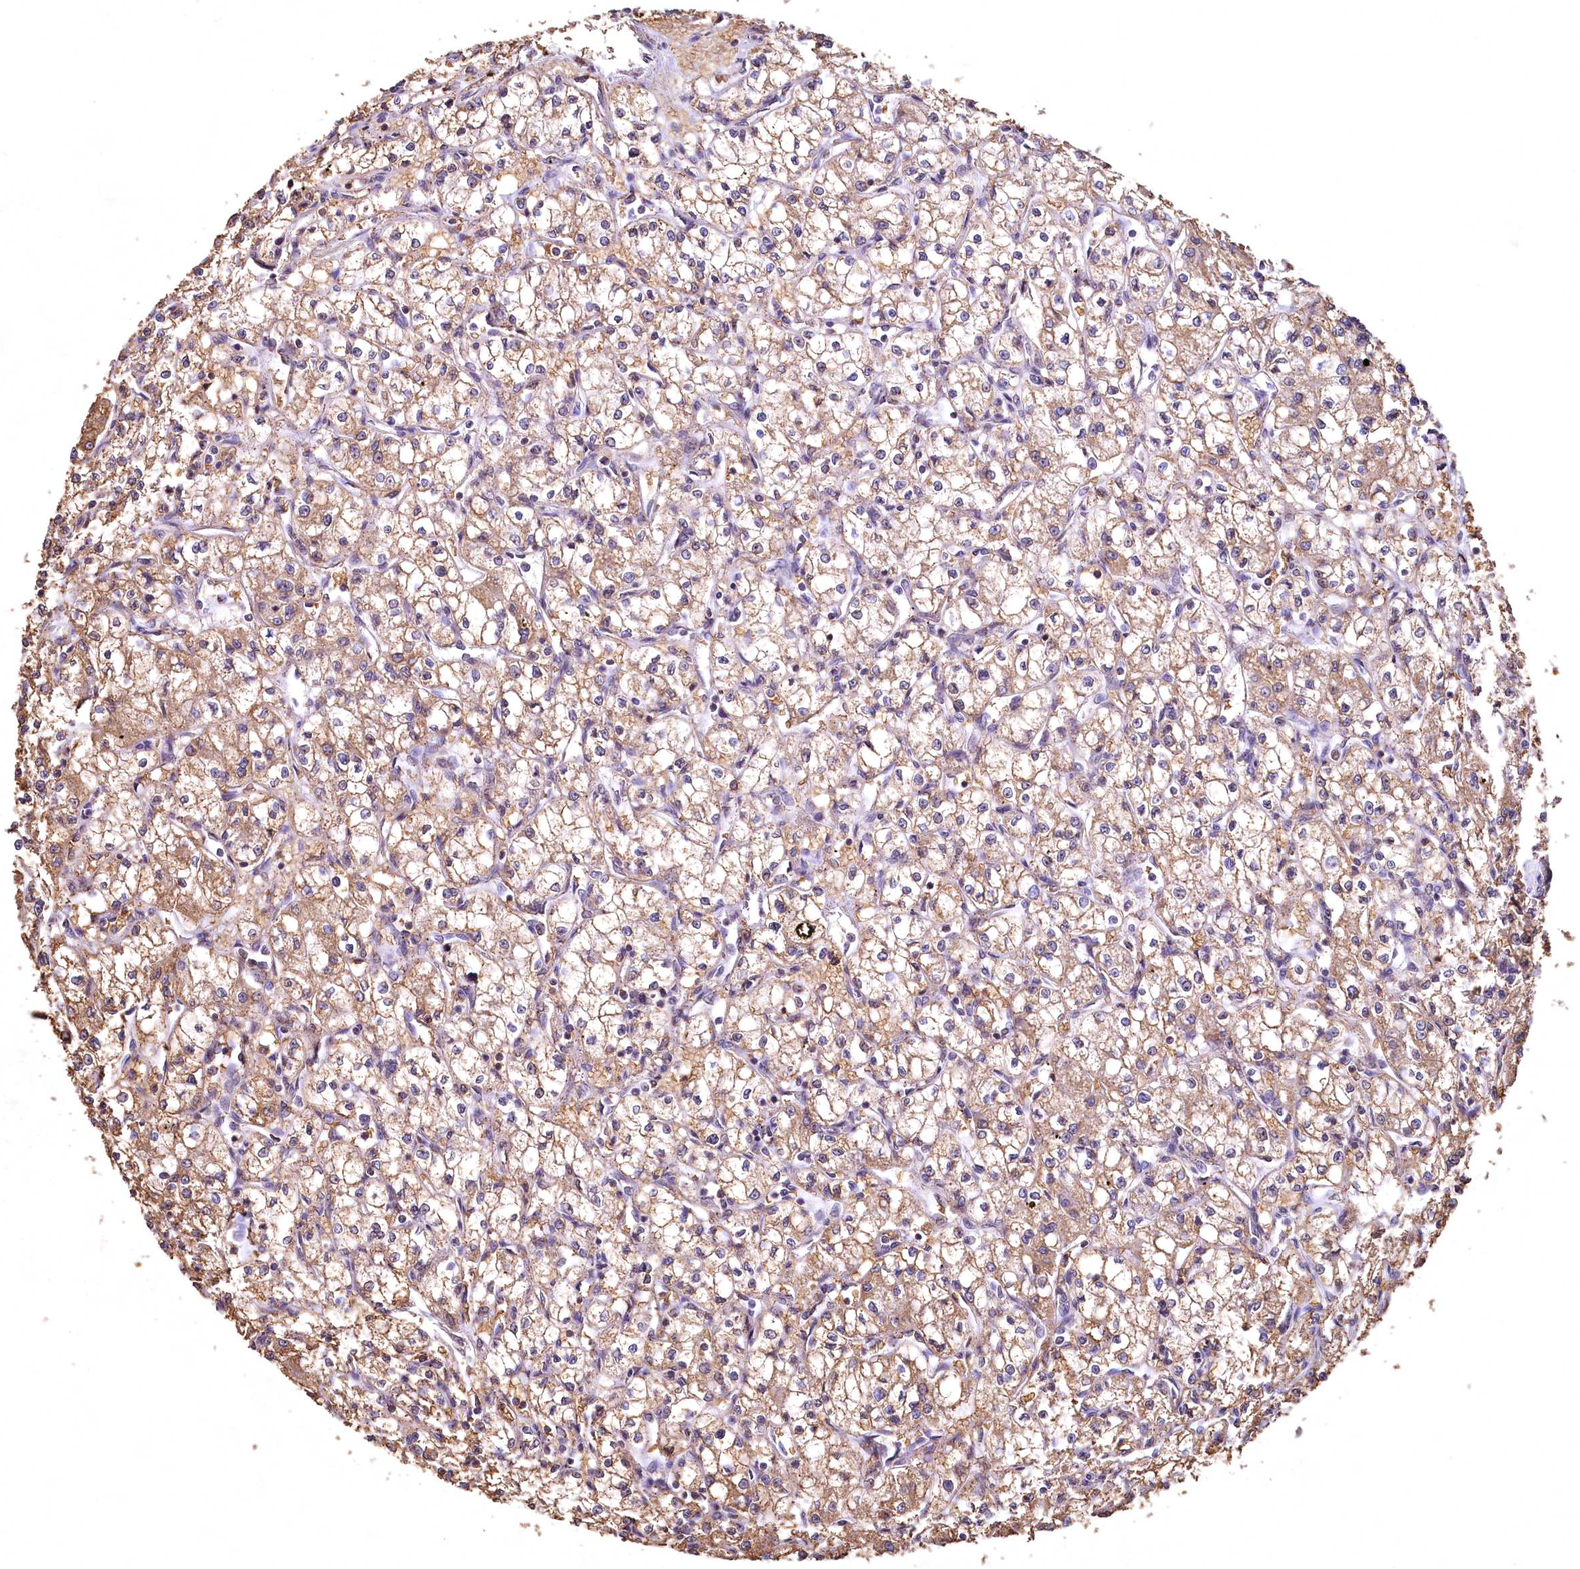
{"staining": {"intensity": "moderate", "quantity": ">75%", "location": "cytoplasmic/membranous"}, "tissue": "renal cancer", "cell_type": "Tumor cells", "image_type": "cancer", "snomed": [{"axis": "morphology", "description": "Adenocarcinoma, NOS"}, {"axis": "topography", "description": "Kidney"}], "caption": "Immunohistochemistry (IHC) of renal adenocarcinoma displays medium levels of moderate cytoplasmic/membranous expression in about >75% of tumor cells. Ihc stains the protein of interest in brown and the nuclei are stained blue.", "gene": "SPTA1", "patient": {"sex": "male", "age": 59}}